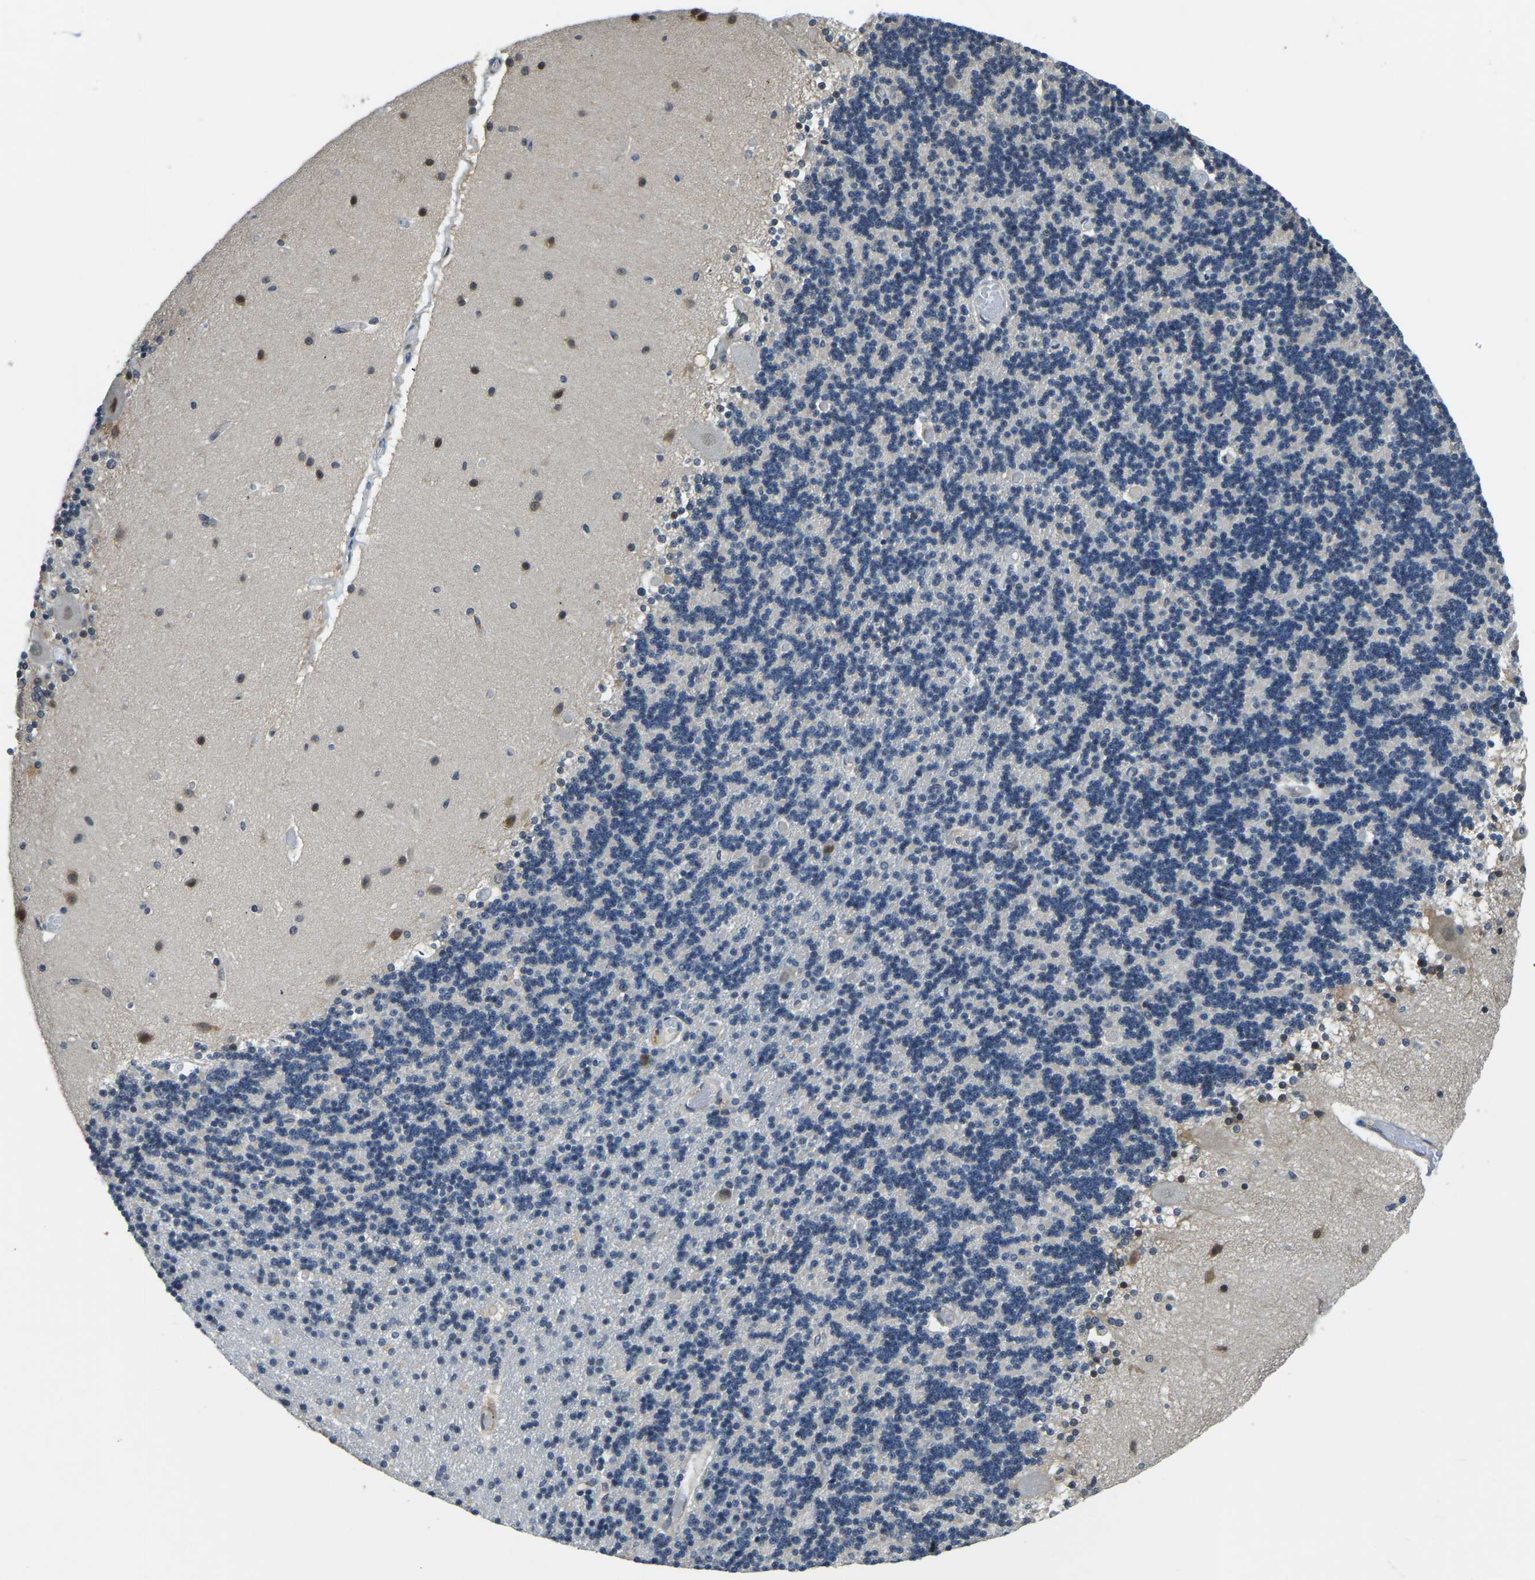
{"staining": {"intensity": "negative", "quantity": "none", "location": "none"}, "tissue": "cerebellum", "cell_type": "Cells in granular layer", "image_type": "normal", "snomed": [{"axis": "morphology", "description": "Normal tissue, NOS"}, {"axis": "topography", "description": "Cerebellum"}], "caption": "DAB (3,3'-diaminobenzidine) immunohistochemical staining of benign human cerebellum displays no significant expression in cells in granular layer. The staining was performed using DAB to visualize the protein expression in brown, while the nuclei were stained in blue with hematoxylin (Magnification: 20x).", "gene": "AHNAK", "patient": {"sex": "female", "age": 54}}